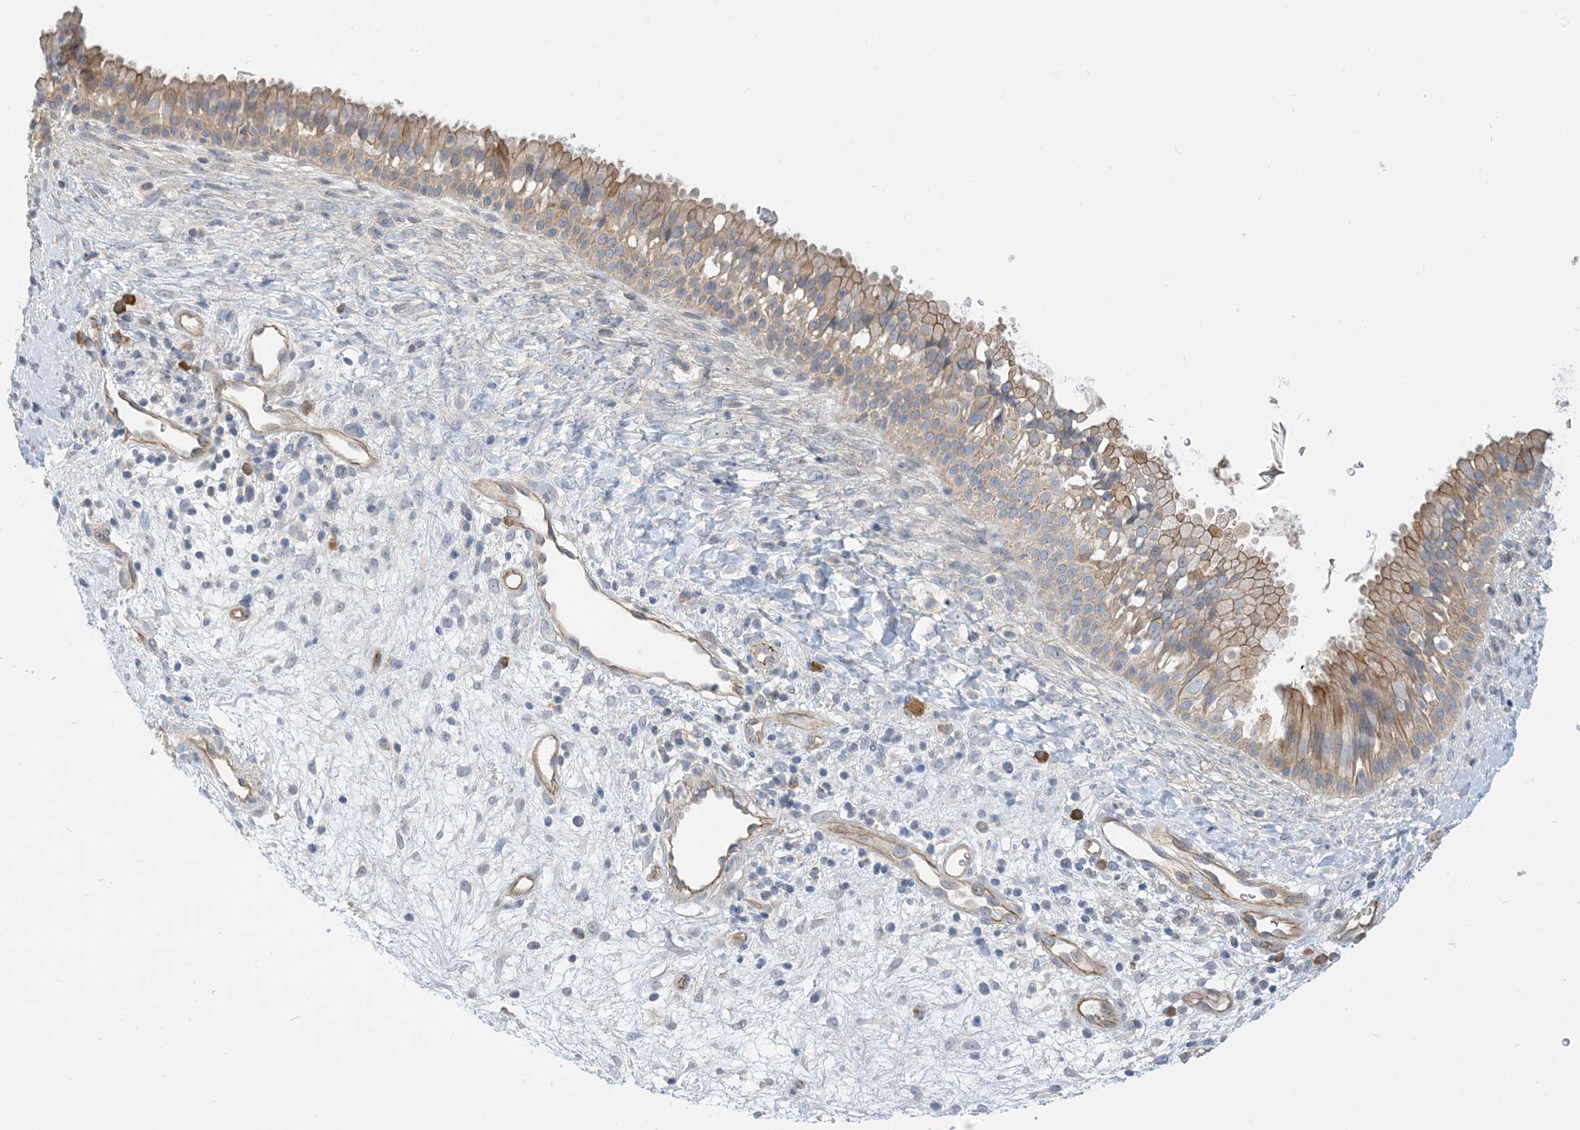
{"staining": {"intensity": "moderate", "quantity": "25%-75%", "location": "cytoplasmic/membranous"}, "tissue": "nasopharynx", "cell_type": "Respiratory epithelial cells", "image_type": "normal", "snomed": [{"axis": "morphology", "description": "Normal tissue, NOS"}, {"axis": "topography", "description": "Nasopharynx"}], "caption": "Immunohistochemical staining of normal nasopharynx shows 25%-75% levels of moderate cytoplasmic/membranous protein expression in about 25%-75% of respiratory epithelial cells.", "gene": "AOC1", "patient": {"sex": "male", "age": 22}}